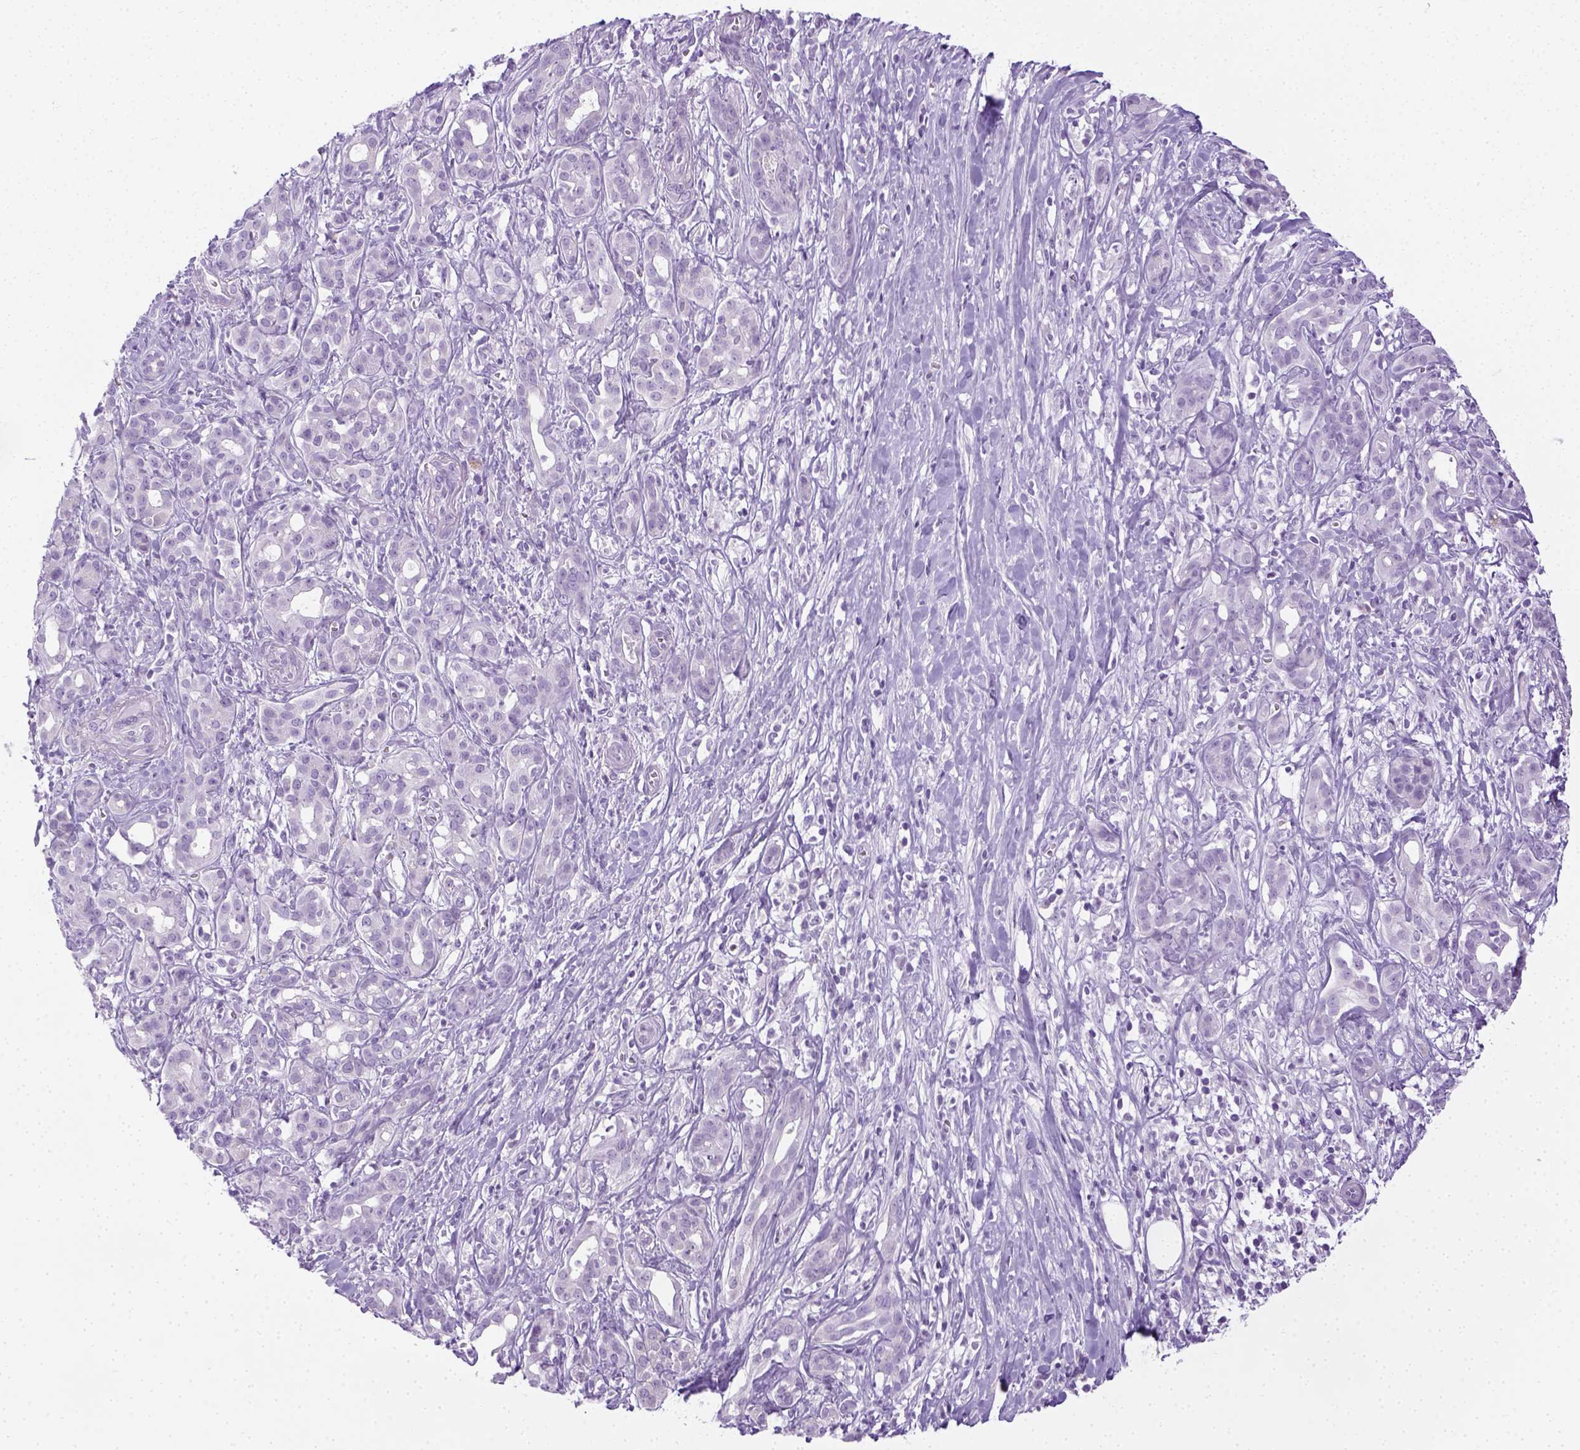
{"staining": {"intensity": "negative", "quantity": "none", "location": "none"}, "tissue": "pancreatic cancer", "cell_type": "Tumor cells", "image_type": "cancer", "snomed": [{"axis": "morphology", "description": "Adenocarcinoma, NOS"}, {"axis": "topography", "description": "Pancreas"}], "caption": "Tumor cells are negative for protein expression in human pancreatic adenocarcinoma. (Immunohistochemistry, brightfield microscopy, high magnification).", "gene": "LGSN", "patient": {"sex": "male", "age": 61}}